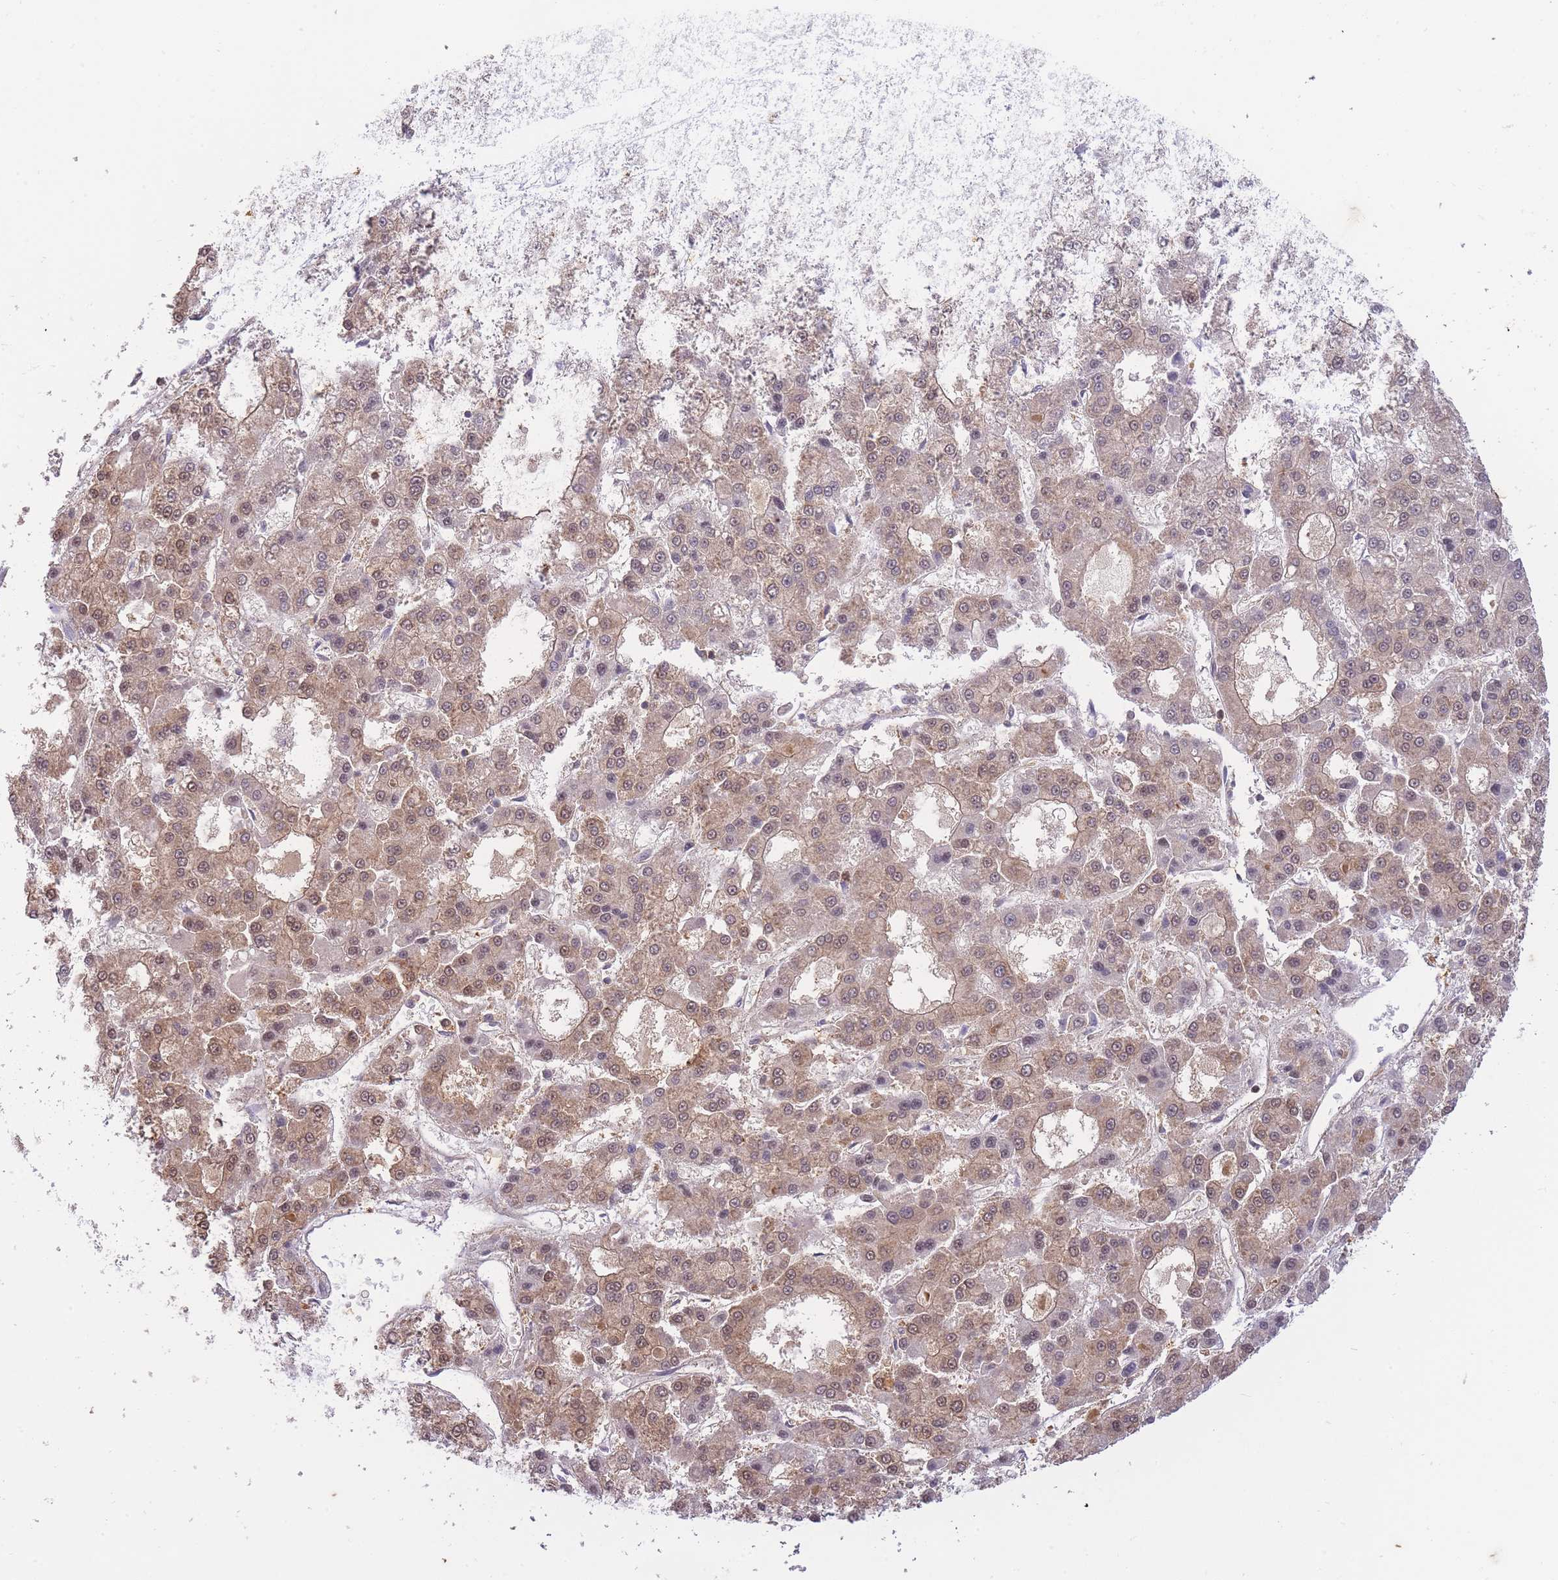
{"staining": {"intensity": "weak", "quantity": ">75%", "location": "cytoplasmic/membranous,nuclear"}, "tissue": "liver cancer", "cell_type": "Tumor cells", "image_type": "cancer", "snomed": [{"axis": "morphology", "description": "Carcinoma, Hepatocellular, NOS"}, {"axis": "topography", "description": "Liver"}], "caption": "Human liver cancer stained for a protein (brown) reveals weak cytoplasmic/membranous and nuclear positive expression in about >75% of tumor cells.", "gene": "ST8SIA4", "patient": {"sex": "male", "age": 70}}